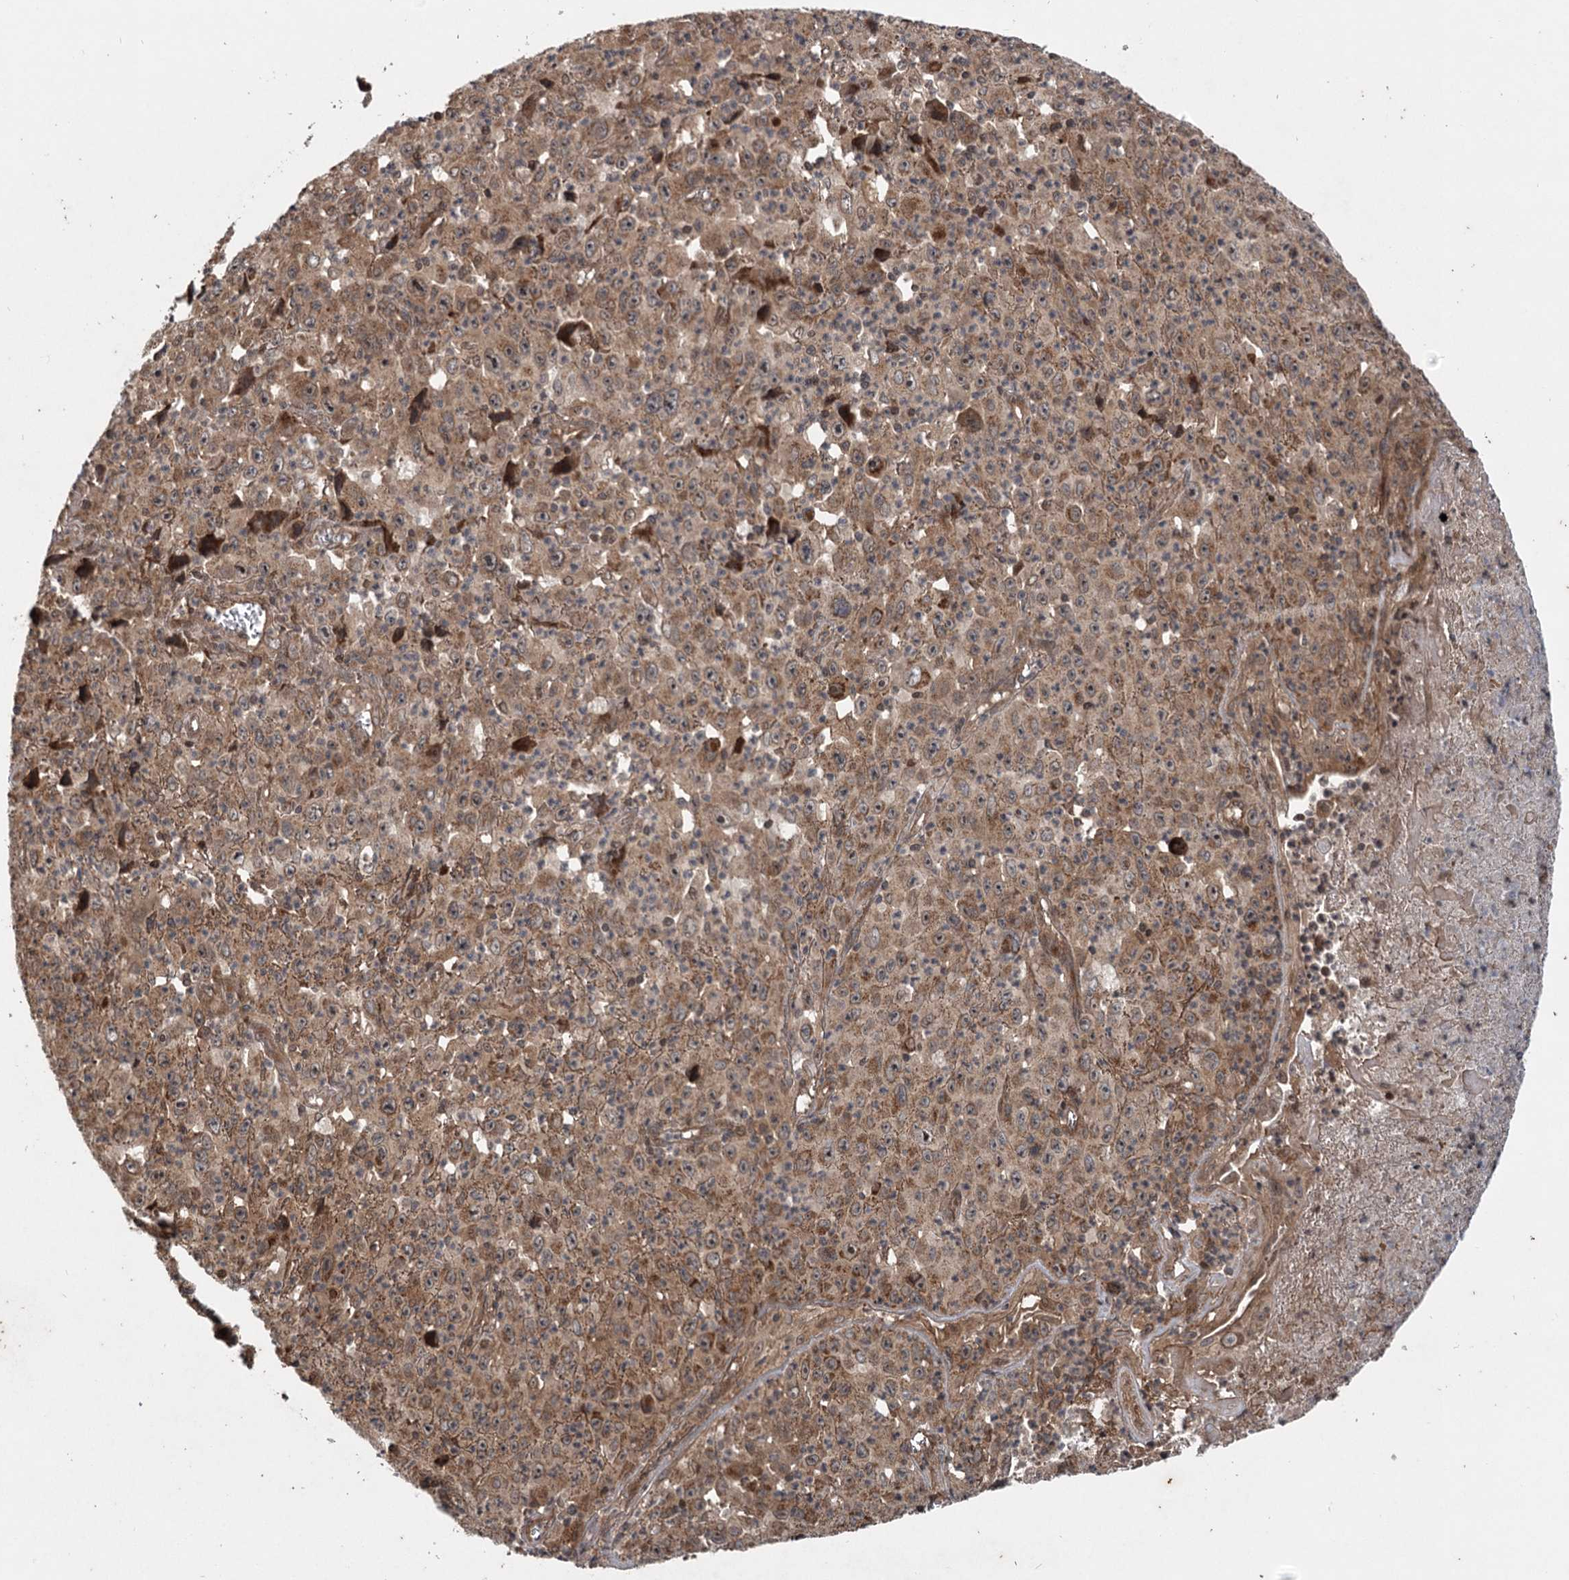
{"staining": {"intensity": "moderate", "quantity": ">75%", "location": "cytoplasmic/membranous"}, "tissue": "melanoma", "cell_type": "Tumor cells", "image_type": "cancer", "snomed": [{"axis": "morphology", "description": "Malignant melanoma, Metastatic site"}, {"axis": "topography", "description": "Skin"}], "caption": "Approximately >75% of tumor cells in human melanoma show moderate cytoplasmic/membranous protein positivity as visualized by brown immunohistochemical staining.", "gene": "INSIG2", "patient": {"sex": "female", "age": 56}}